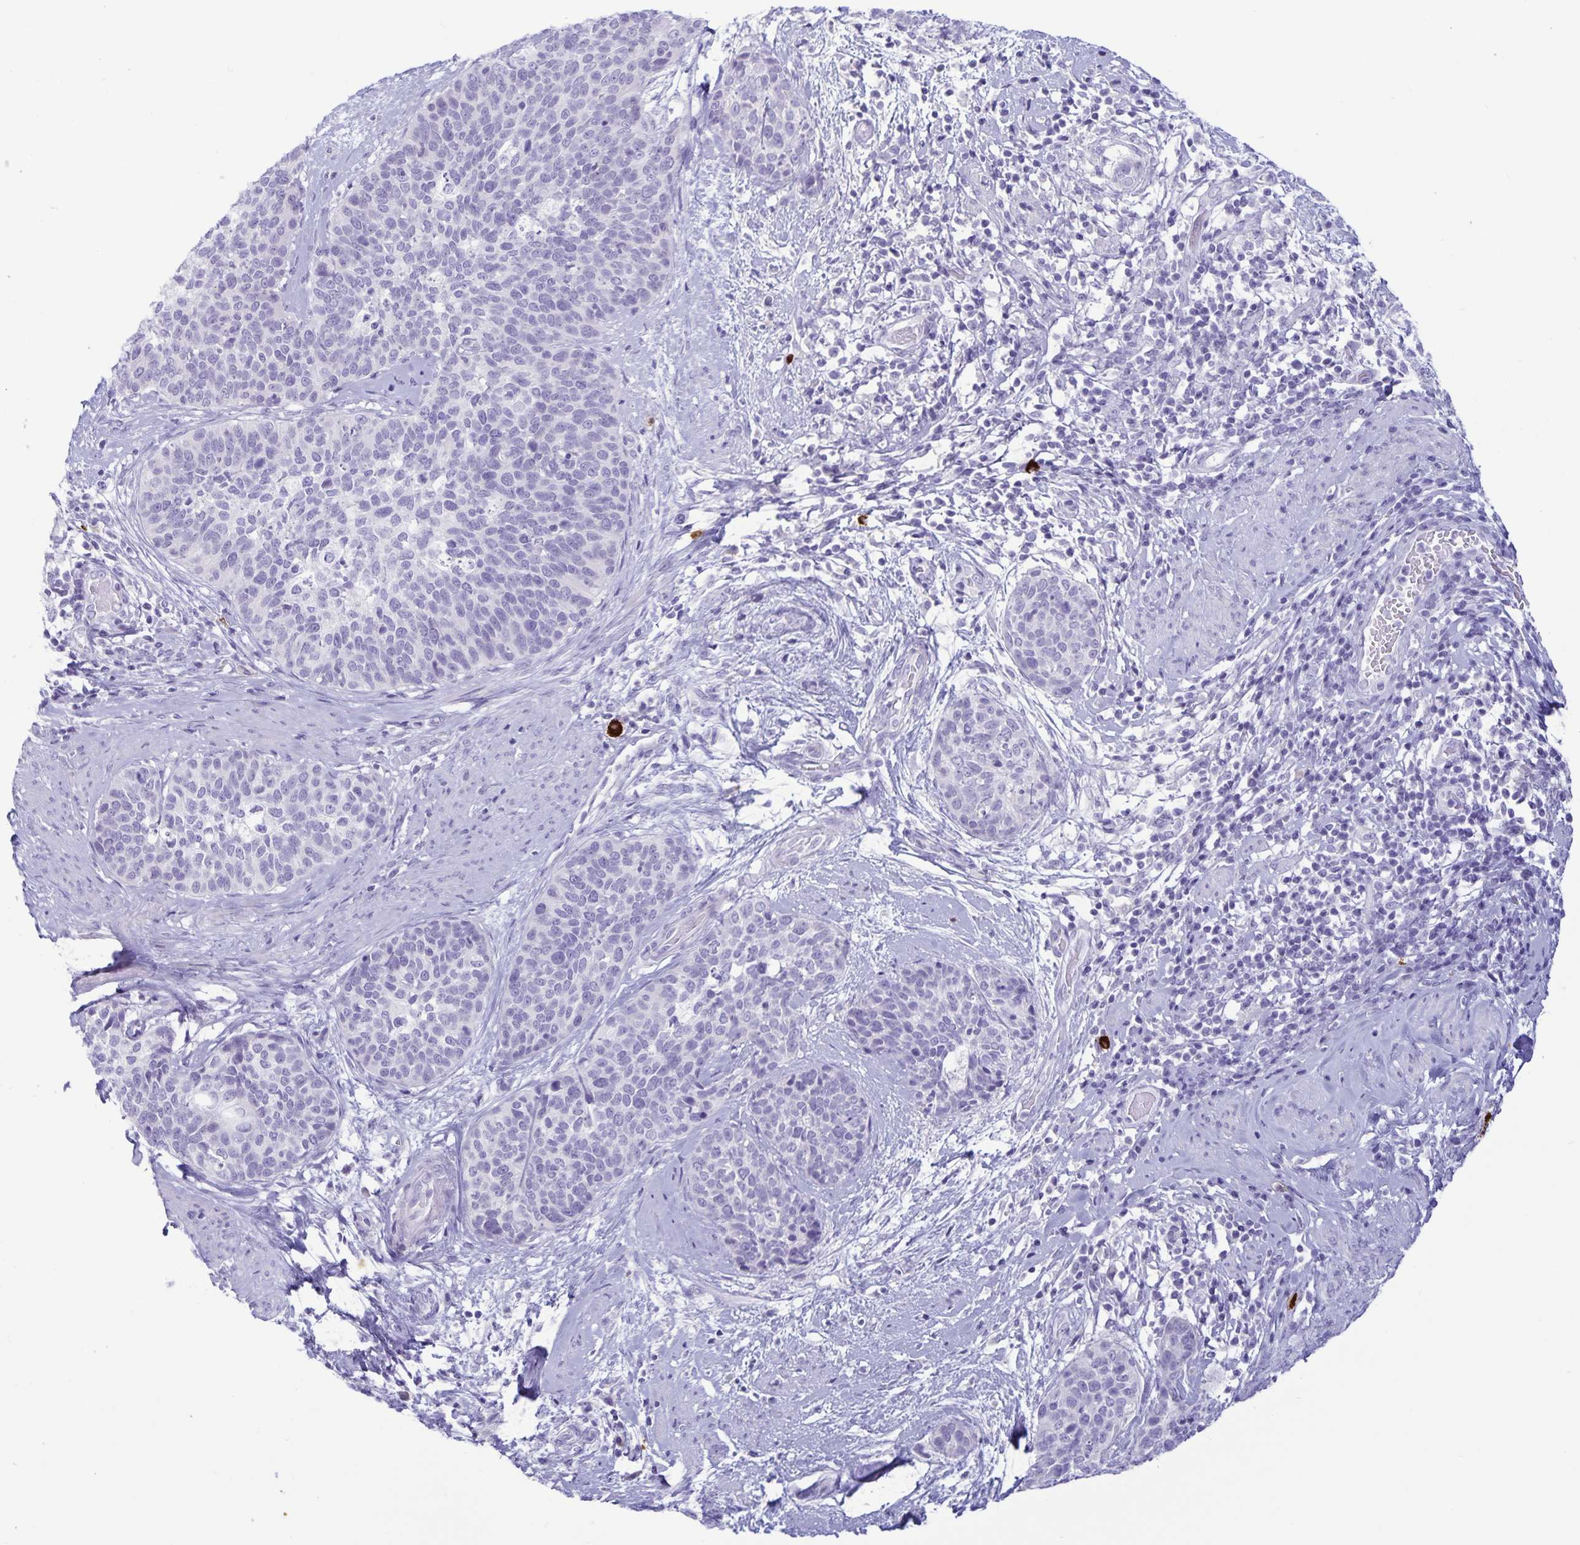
{"staining": {"intensity": "negative", "quantity": "none", "location": "none"}, "tissue": "cervical cancer", "cell_type": "Tumor cells", "image_type": "cancer", "snomed": [{"axis": "morphology", "description": "Squamous cell carcinoma, NOS"}, {"axis": "topography", "description": "Cervix"}], "caption": "Immunohistochemistry image of neoplastic tissue: human squamous cell carcinoma (cervical) stained with DAB shows no significant protein staining in tumor cells.", "gene": "IBTK", "patient": {"sex": "female", "age": 69}}